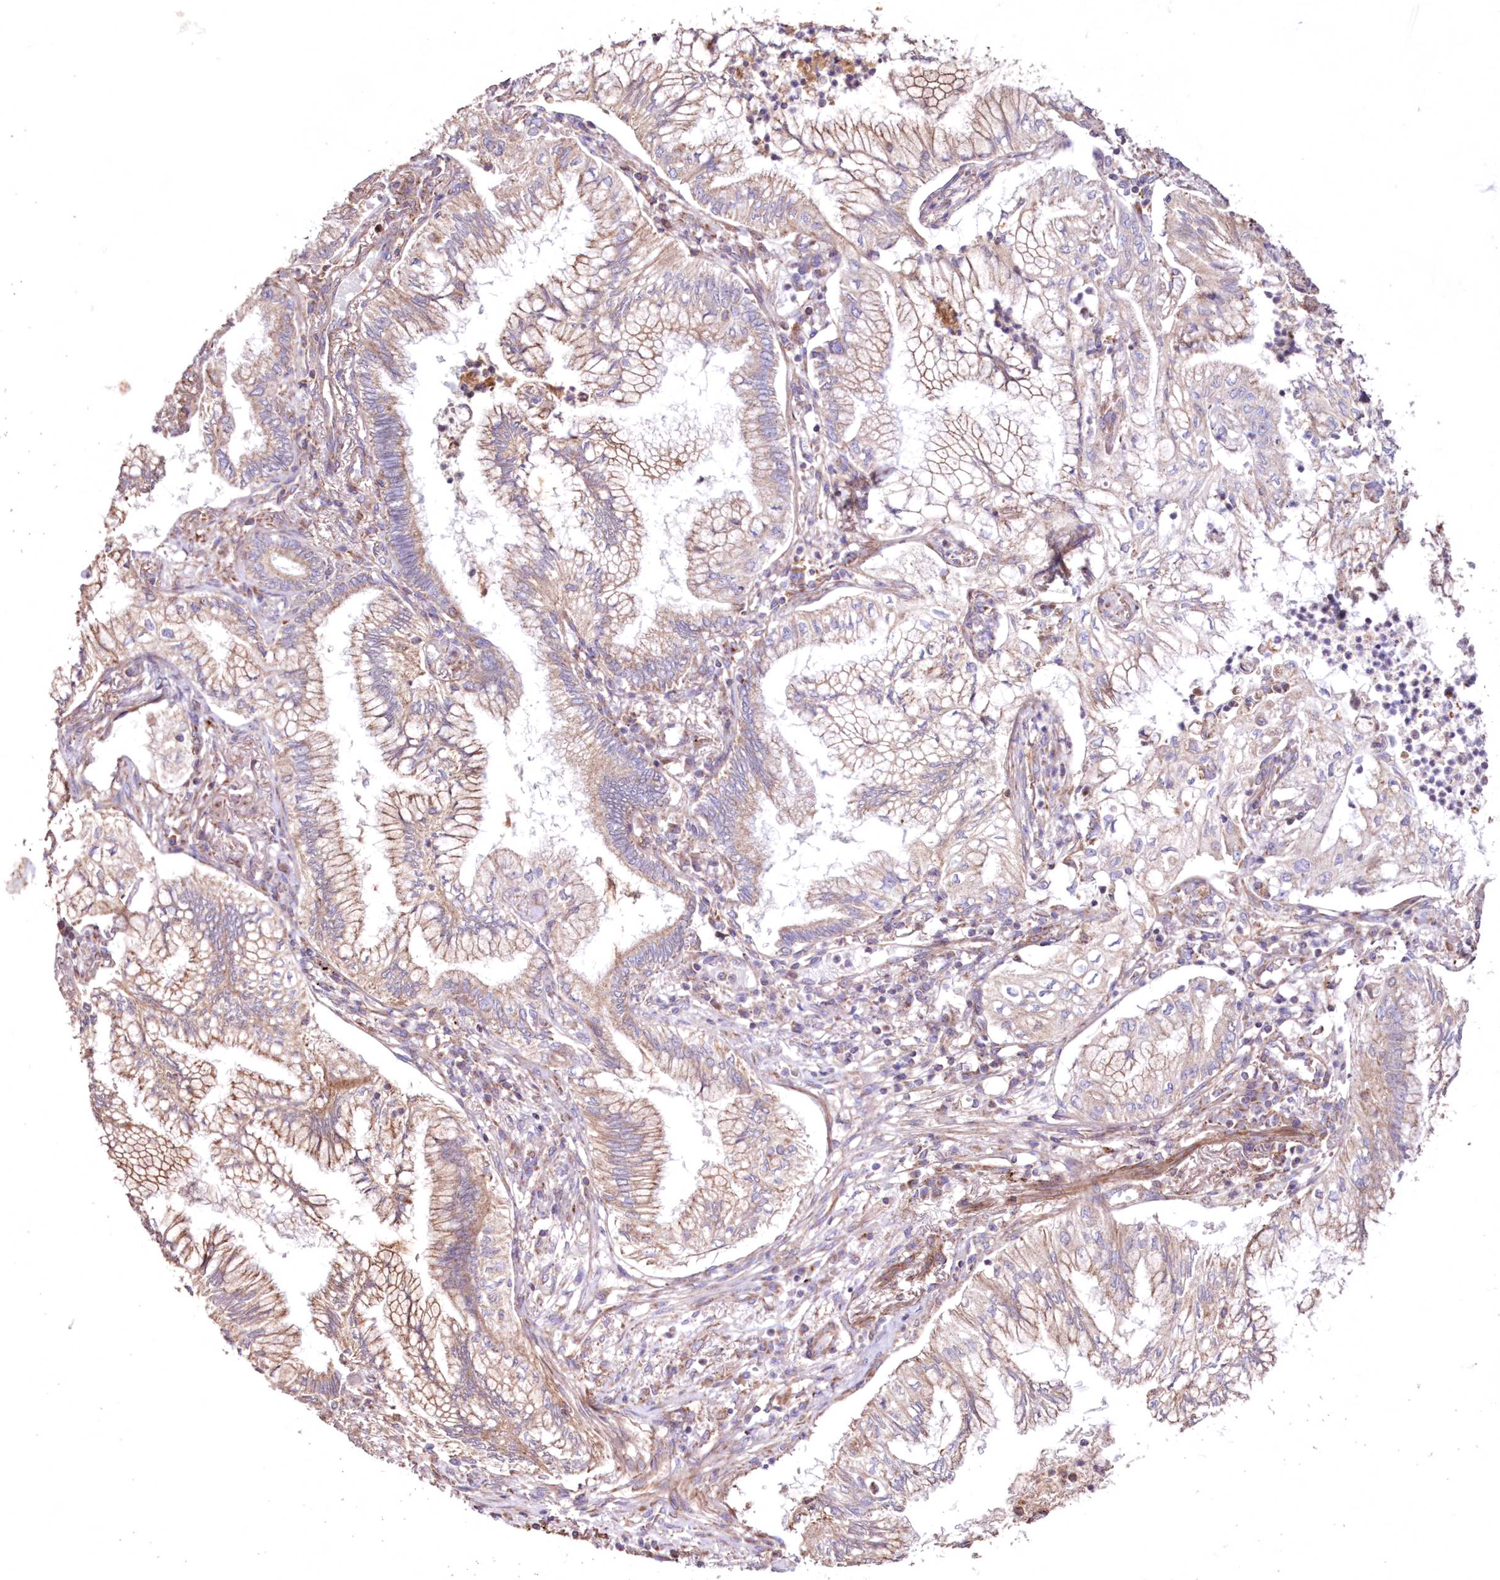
{"staining": {"intensity": "weak", "quantity": "25%-75%", "location": "cytoplasmic/membranous"}, "tissue": "bronchus", "cell_type": "Respiratory epithelial cells", "image_type": "normal", "snomed": [{"axis": "morphology", "description": "Normal tissue, NOS"}, {"axis": "morphology", "description": "Adenocarcinoma, NOS"}, {"axis": "topography", "description": "Bronchus"}, {"axis": "topography", "description": "Lung"}], "caption": "Respiratory epithelial cells show low levels of weak cytoplasmic/membranous expression in approximately 25%-75% of cells in unremarkable human bronchus. (DAB (3,3'-diaminobenzidine) IHC, brown staining for protein, blue staining for nuclei).", "gene": "HADHB", "patient": {"sex": "female", "age": 70}}